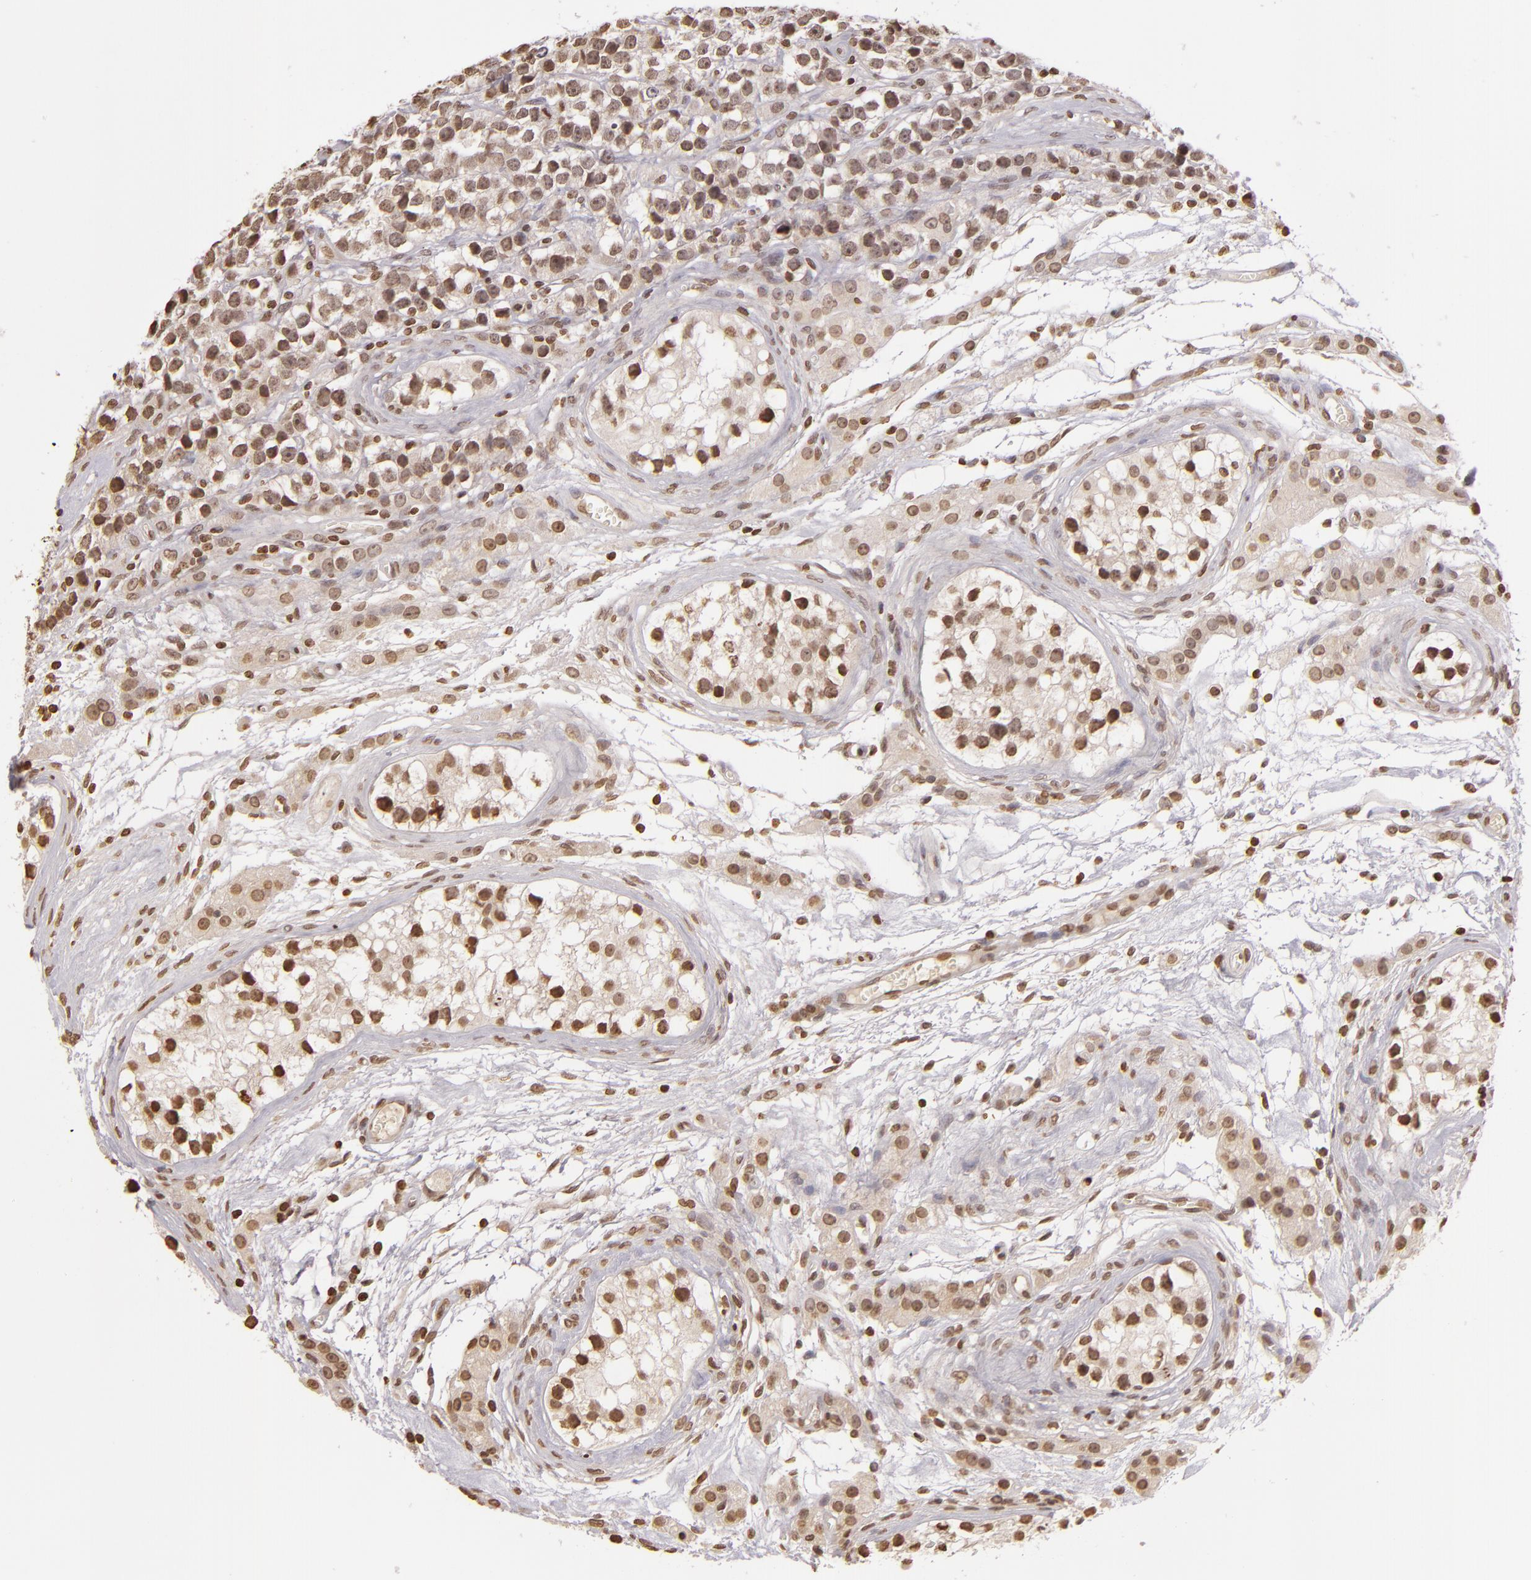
{"staining": {"intensity": "weak", "quantity": "25%-75%", "location": "nuclear"}, "tissue": "testis cancer", "cell_type": "Tumor cells", "image_type": "cancer", "snomed": [{"axis": "morphology", "description": "Seminoma, NOS"}, {"axis": "topography", "description": "Testis"}], "caption": "Immunohistochemical staining of testis cancer (seminoma) reveals low levels of weak nuclear positivity in about 25%-75% of tumor cells.", "gene": "THRB", "patient": {"sex": "male", "age": 25}}